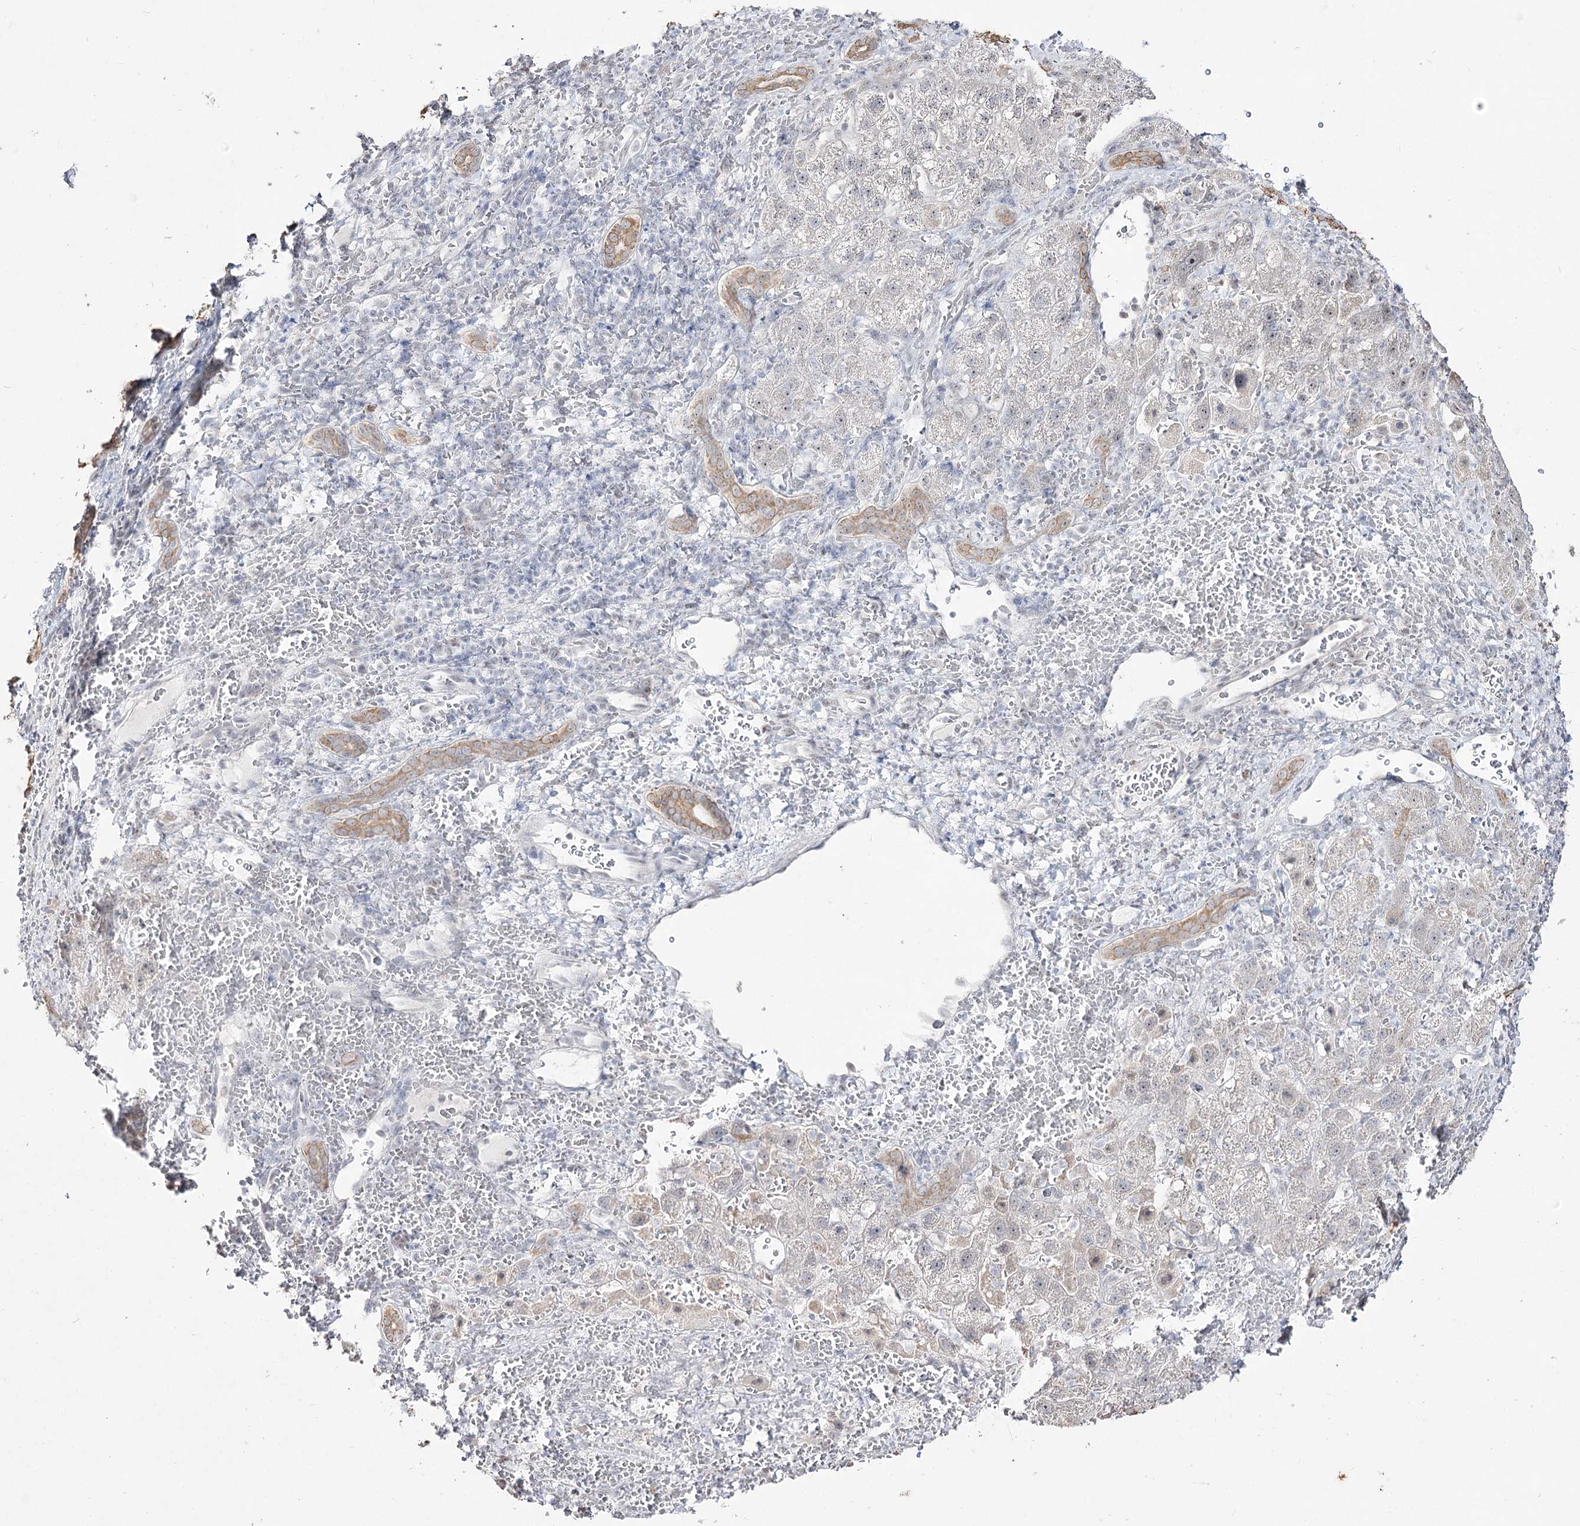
{"staining": {"intensity": "negative", "quantity": "none", "location": "none"}, "tissue": "liver cancer", "cell_type": "Tumor cells", "image_type": "cancer", "snomed": [{"axis": "morphology", "description": "Carcinoma, Hepatocellular, NOS"}, {"axis": "topography", "description": "Liver"}], "caption": "Liver hepatocellular carcinoma stained for a protein using immunohistochemistry (IHC) exhibits no expression tumor cells.", "gene": "DDX50", "patient": {"sex": "male", "age": 57}}